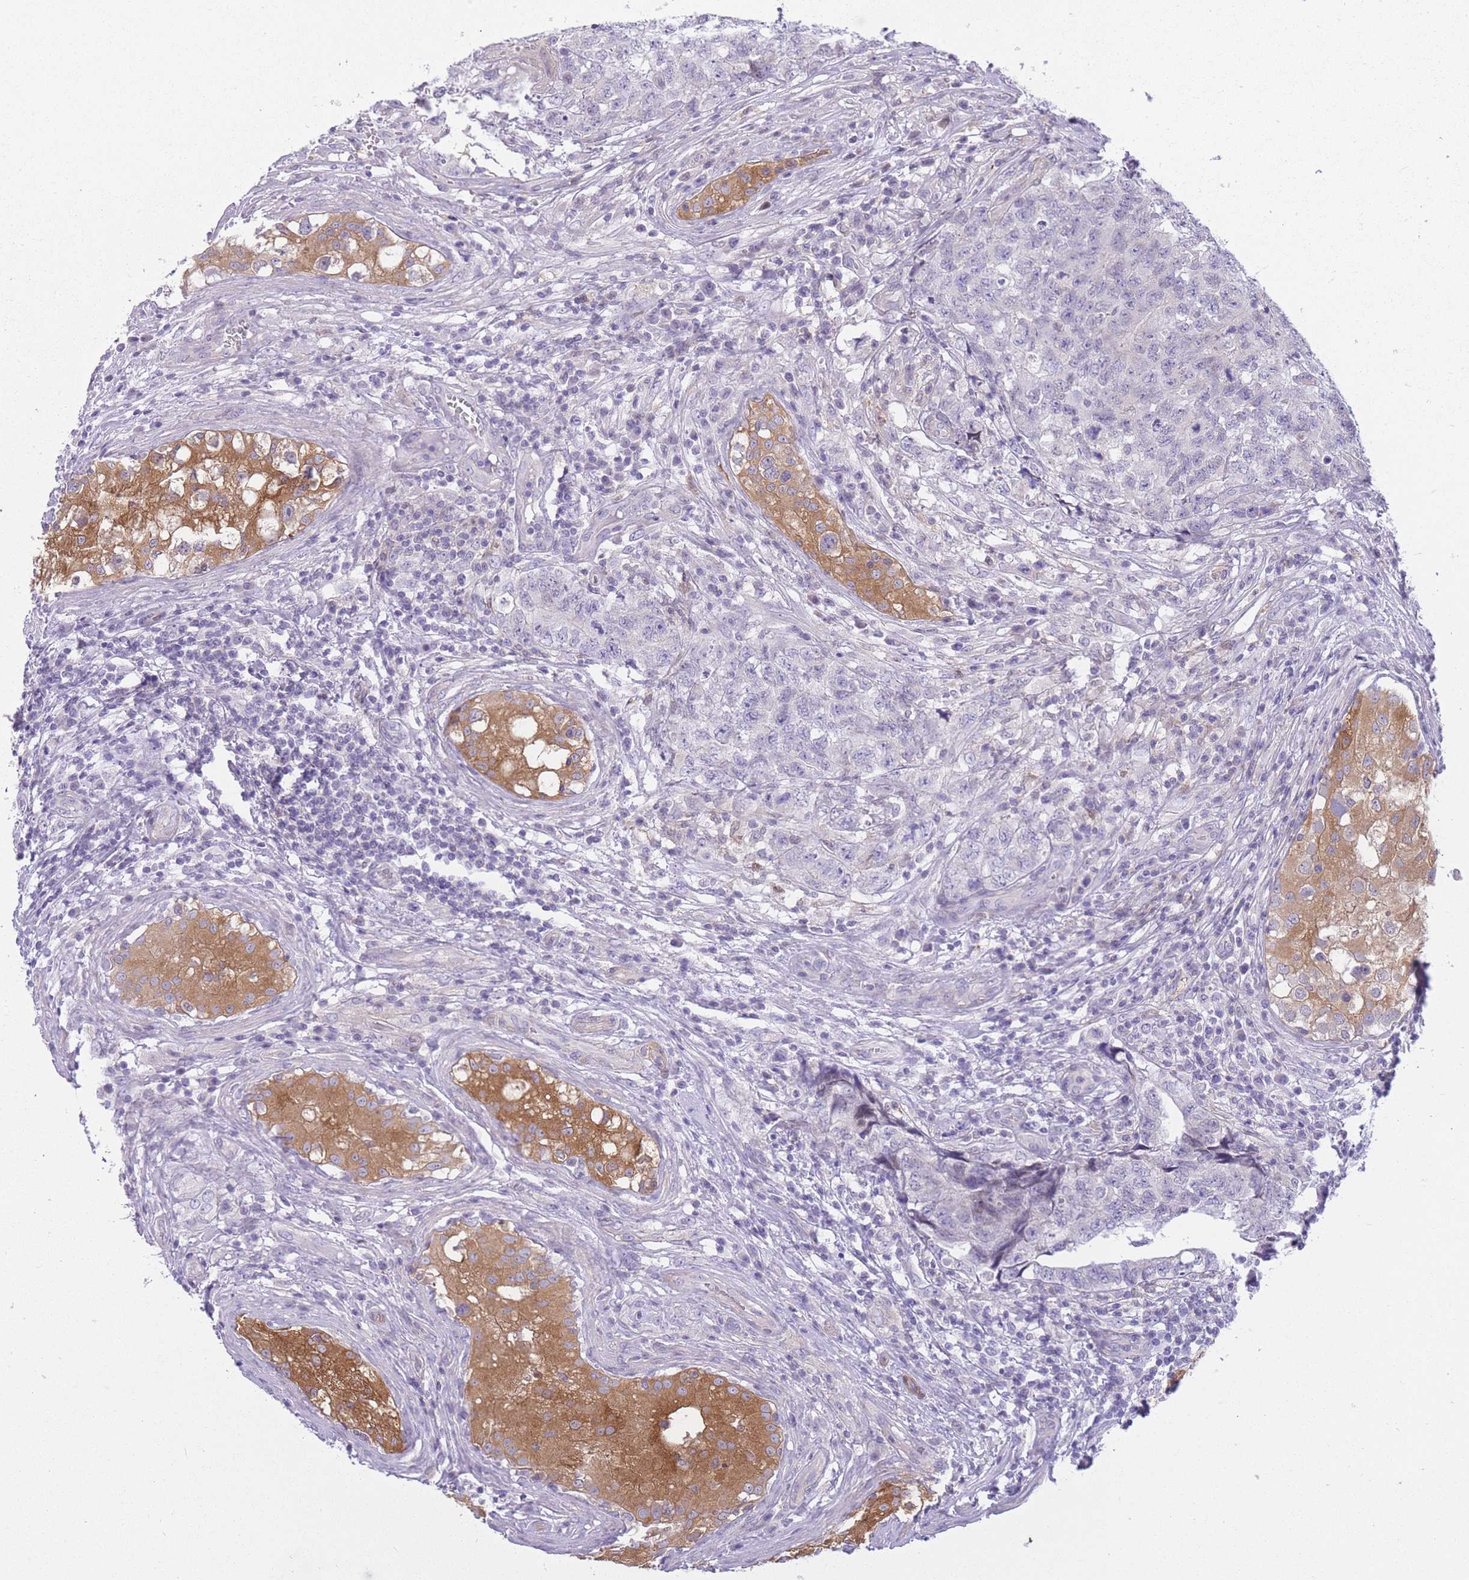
{"staining": {"intensity": "negative", "quantity": "none", "location": "none"}, "tissue": "testis cancer", "cell_type": "Tumor cells", "image_type": "cancer", "snomed": [{"axis": "morphology", "description": "Carcinoma, Embryonal, NOS"}, {"axis": "topography", "description": "Testis"}], "caption": "Immunohistochemistry (IHC) histopathology image of testis cancer stained for a protein (brown), which reveals no staining in tumor cells. The staining is performed using DAB (3,3'-diaminobenzidine) brown chromogen with nuclei counter-stained in using hematoxylin.", "gene": "OR11H12", "patient": {"sex": "male", "age": 31}}